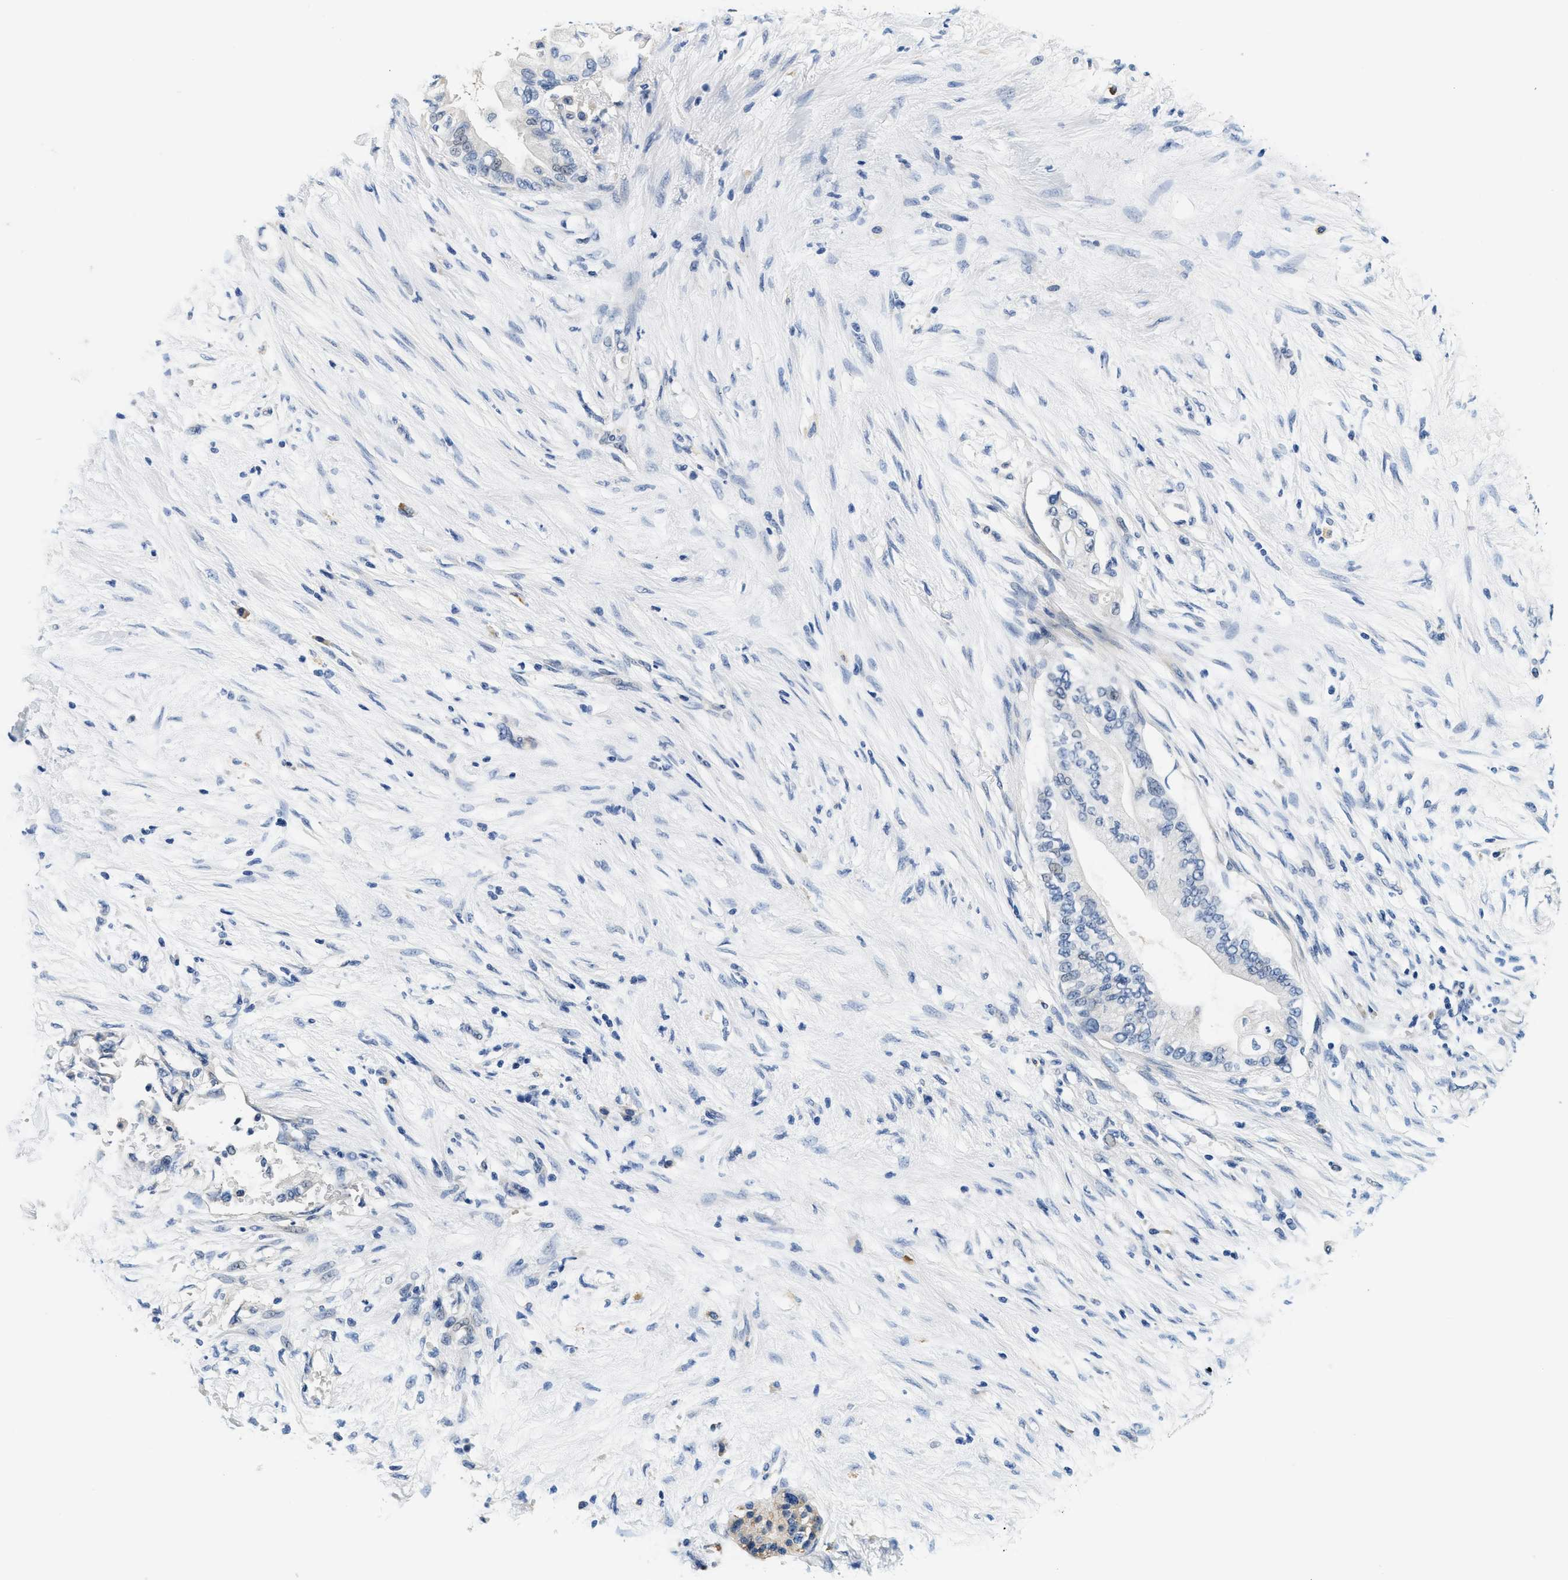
{"staining": {"intensity": "negative", "quantity": "none", "location": "none"}, "tissue": "pancreatic cancer", "cell_type": "Tumor cells", "image_type": "cancer", "snomed": [{"axis": "morphology", "description": "Normal tissue, NOS"}, {"axis": "morphology", "description": "Adenocarcinoma, NOS"}, {"axis": "topography", "description": "Pancreas"}, {"axis": "topography", "description": "Duodenum"}], "caption": "Tumor cells are negative for protein expression in human pancreatic adenocarcinoma.", "gene": "ALDH3A2", "patient": {"sex": "female", "age": 60}}